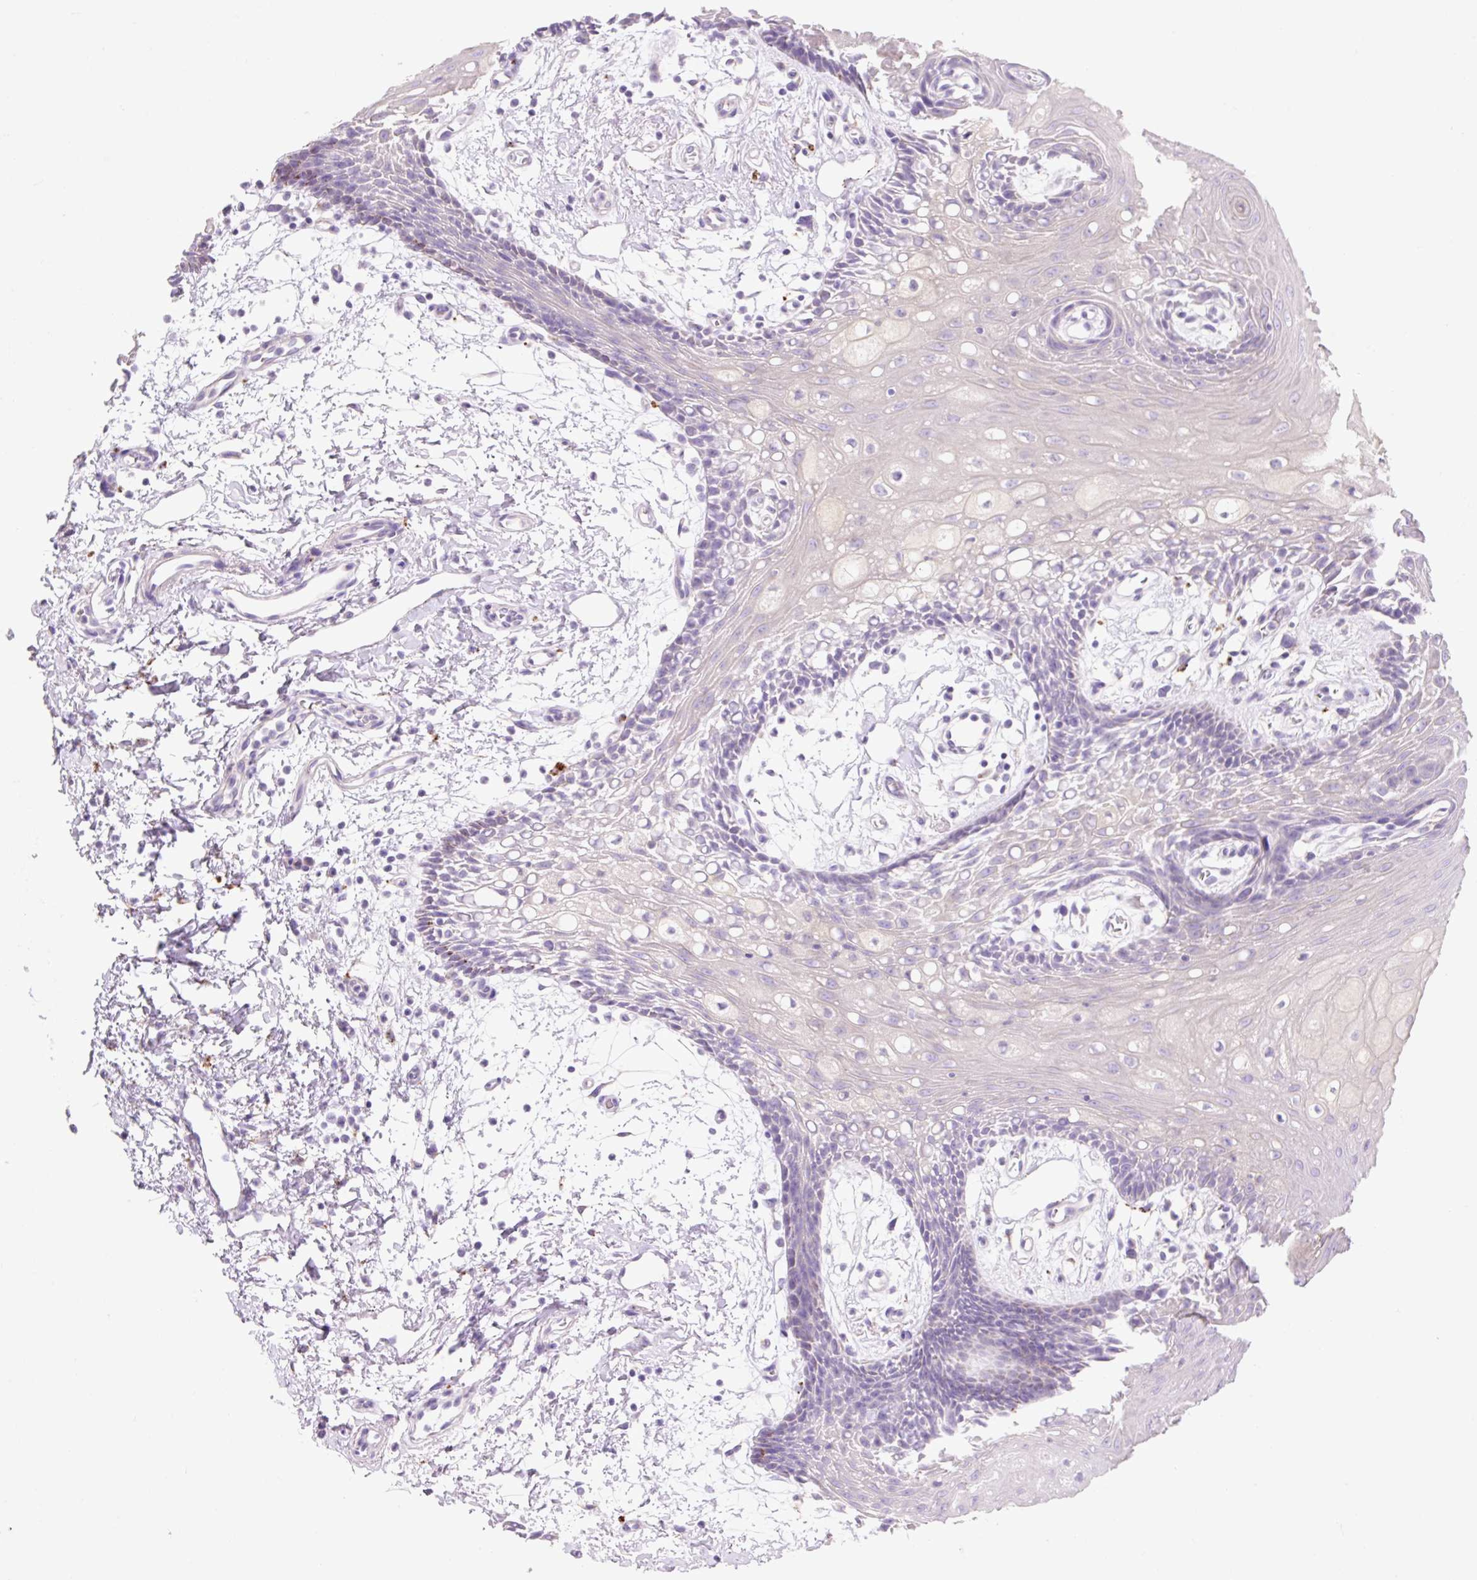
{"staining": {"intensity": "weak", "quantity": "<25%", "location": "cytoplasmic/membranous"}, "tissue": "oral mucosa", "cell_type": "Squamous epithelial cells", "image_type": "normal", "snomed": [{"axis": "morphology", "description": "Normal tissue, NOS"}, {"axis": "topography", "description": "Oral tissue"}], "caption": "The photomicrograph reveals no staining of squamous epithelial cells in normal oral mucosa. (DAB (3,3'-diaminobenzidine) immunohistochemistry with hematoxylin counter stain).", "gene": "HEXA", "patient": {"sex": "female", "age": 59}}